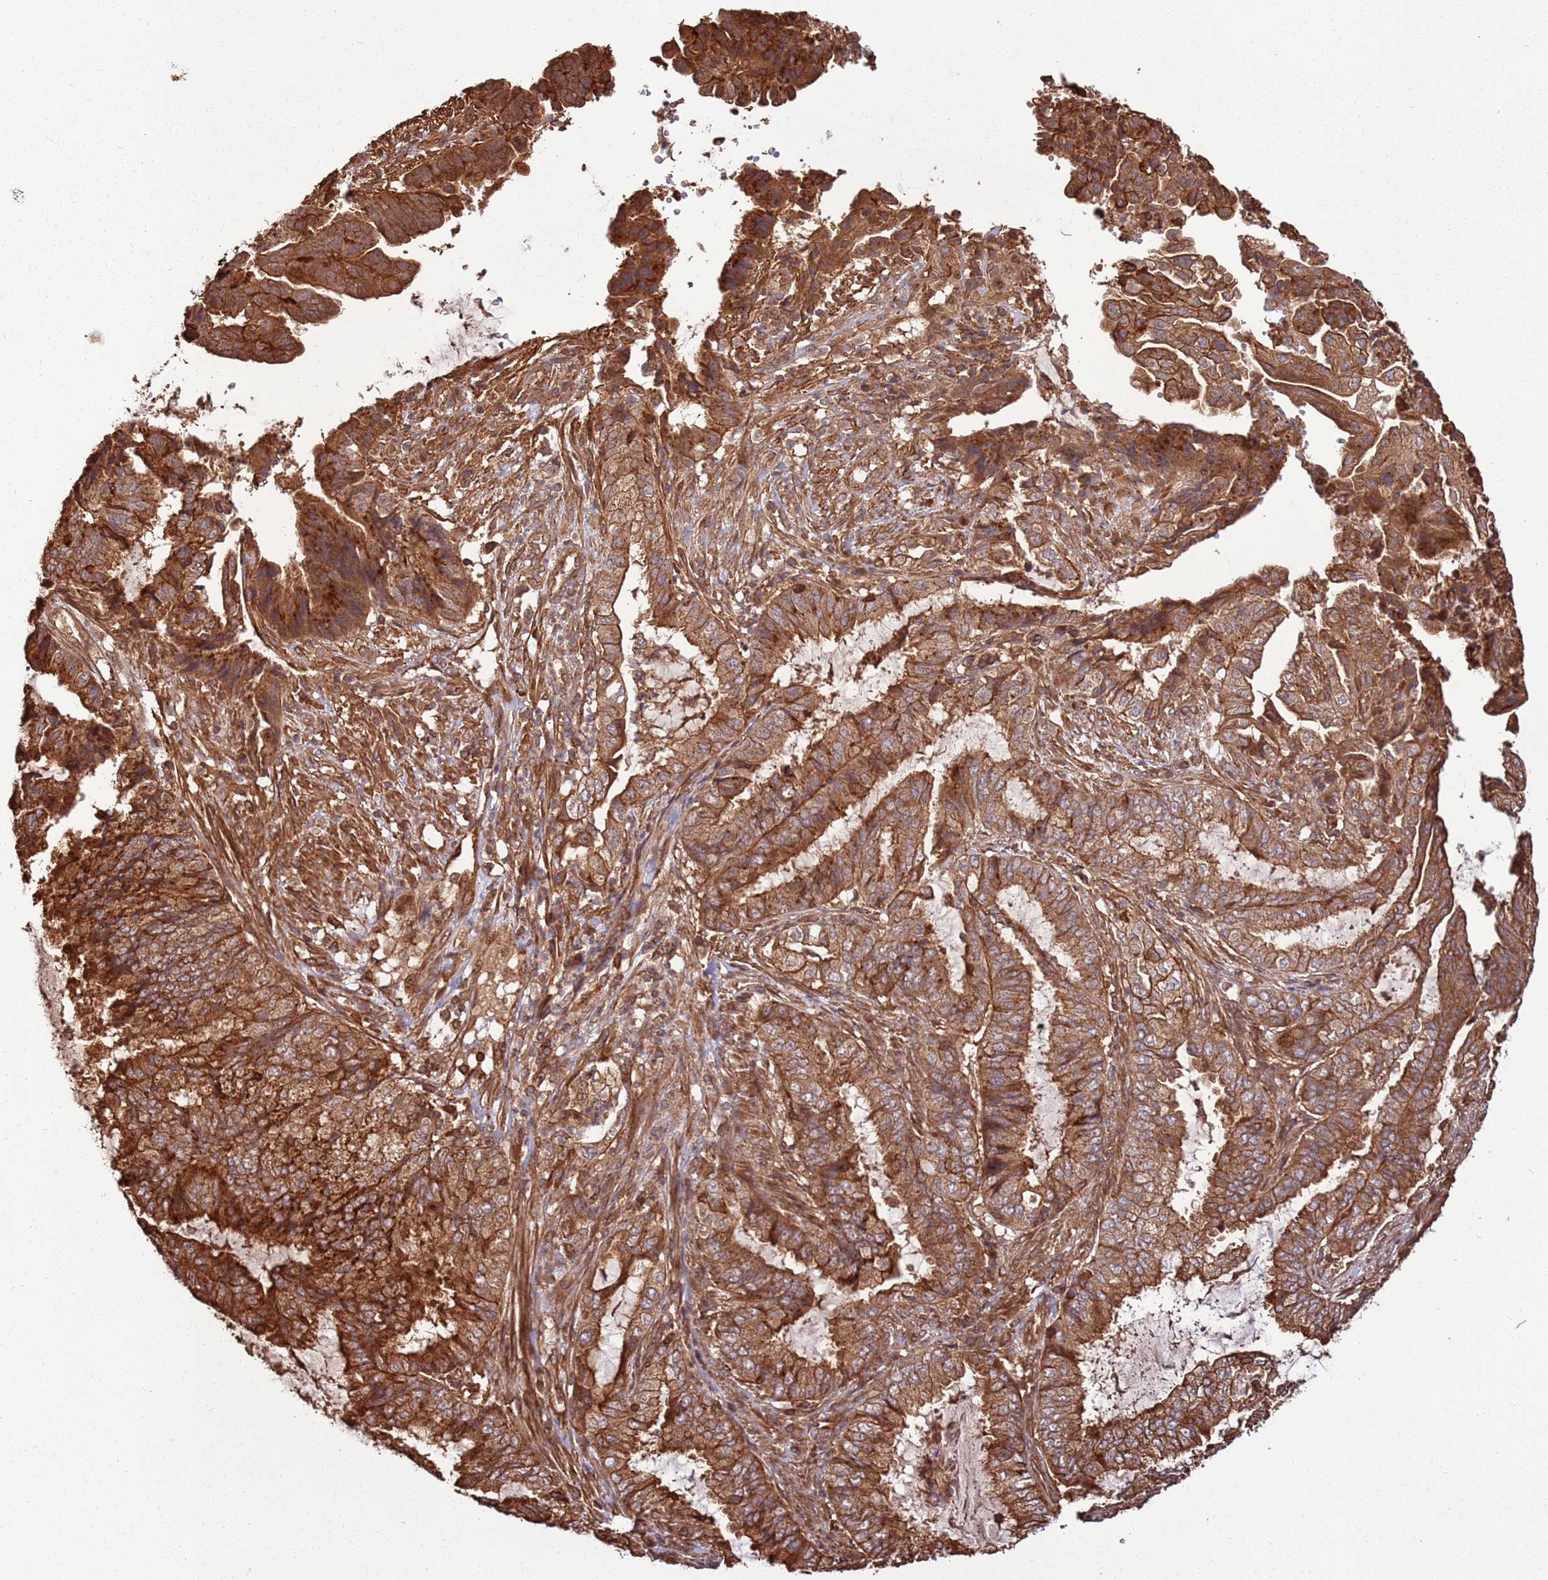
{"staining": {"intensity": "strong", "quantity": ">75%", "location": "cytoplasmic/membranous"}, "tissue": "endometrial cancer", "cell_type": "Tumor cells", "image_type": "cancer", "snomed": [{"axis": "morphology", "description": "Adenocarcinoma, NOS"}, {"axis": "topography", "description": "Endometrium"}], "caption": "An IHC micrograph of tumor tissue is shown. Protein staining in brown shows strong cytoplasmic/membranous positivity in endometrial adenocarcinoma within tumor cells.", "gene": "ACVR2A", "patient": {"sex": "female", "age": 51}}